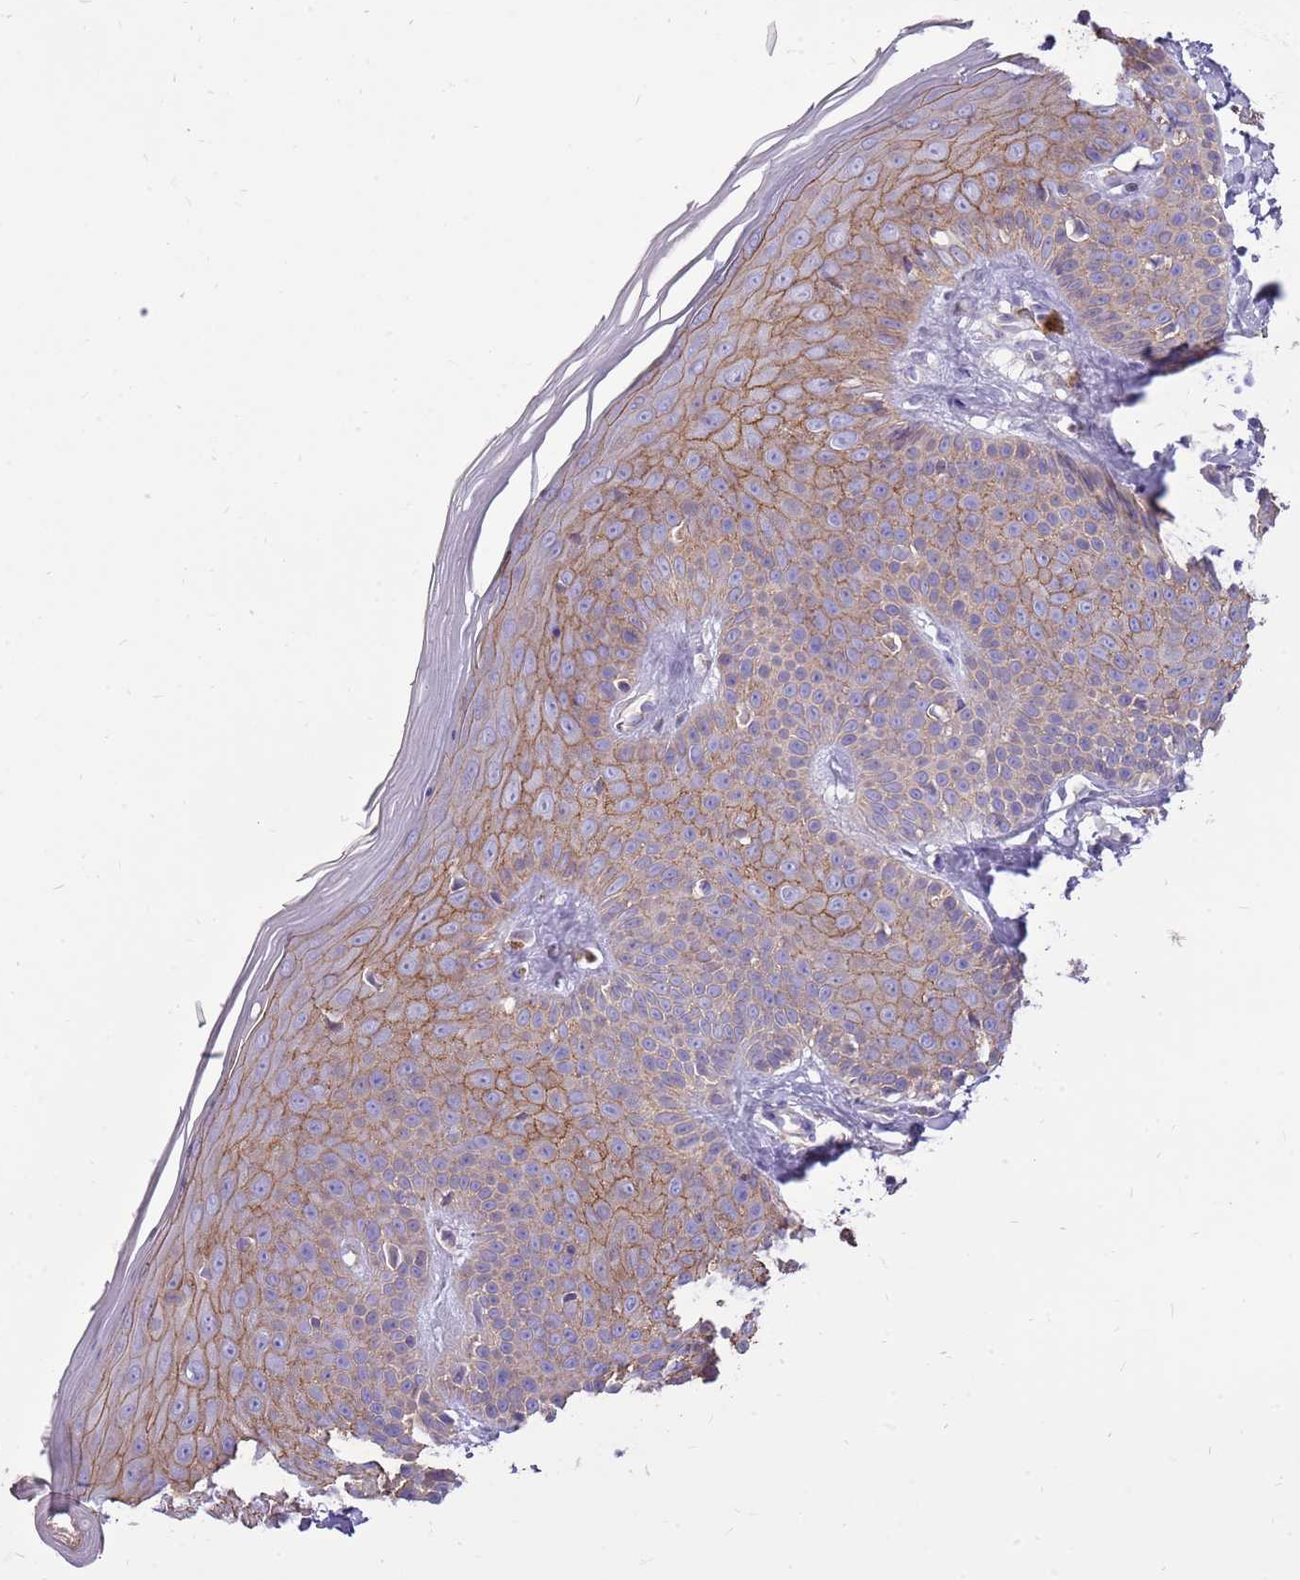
{"staining": {"intensity": "negative", "quantity": "none", "location": "none"}, "tissue": "skin", "cell_type": "Fibroblasts", "image_type": "normal", "snomed": [{"axis": "morphology", "description": "Normal tissue, NOS"}, {"axis": "topography", "description": "Skin"}], "caption": "Immunohistochemistry (IHC) of normal human skin exhibits no positivity in fibroblasts. The staining is performed using DAB (3,3'-diaminobenzidine) brown chromogen with nuclei counter-stained in using hematoxylin.", "gene": "WDR90", "patient": {"sex": "female", "age": 58}}